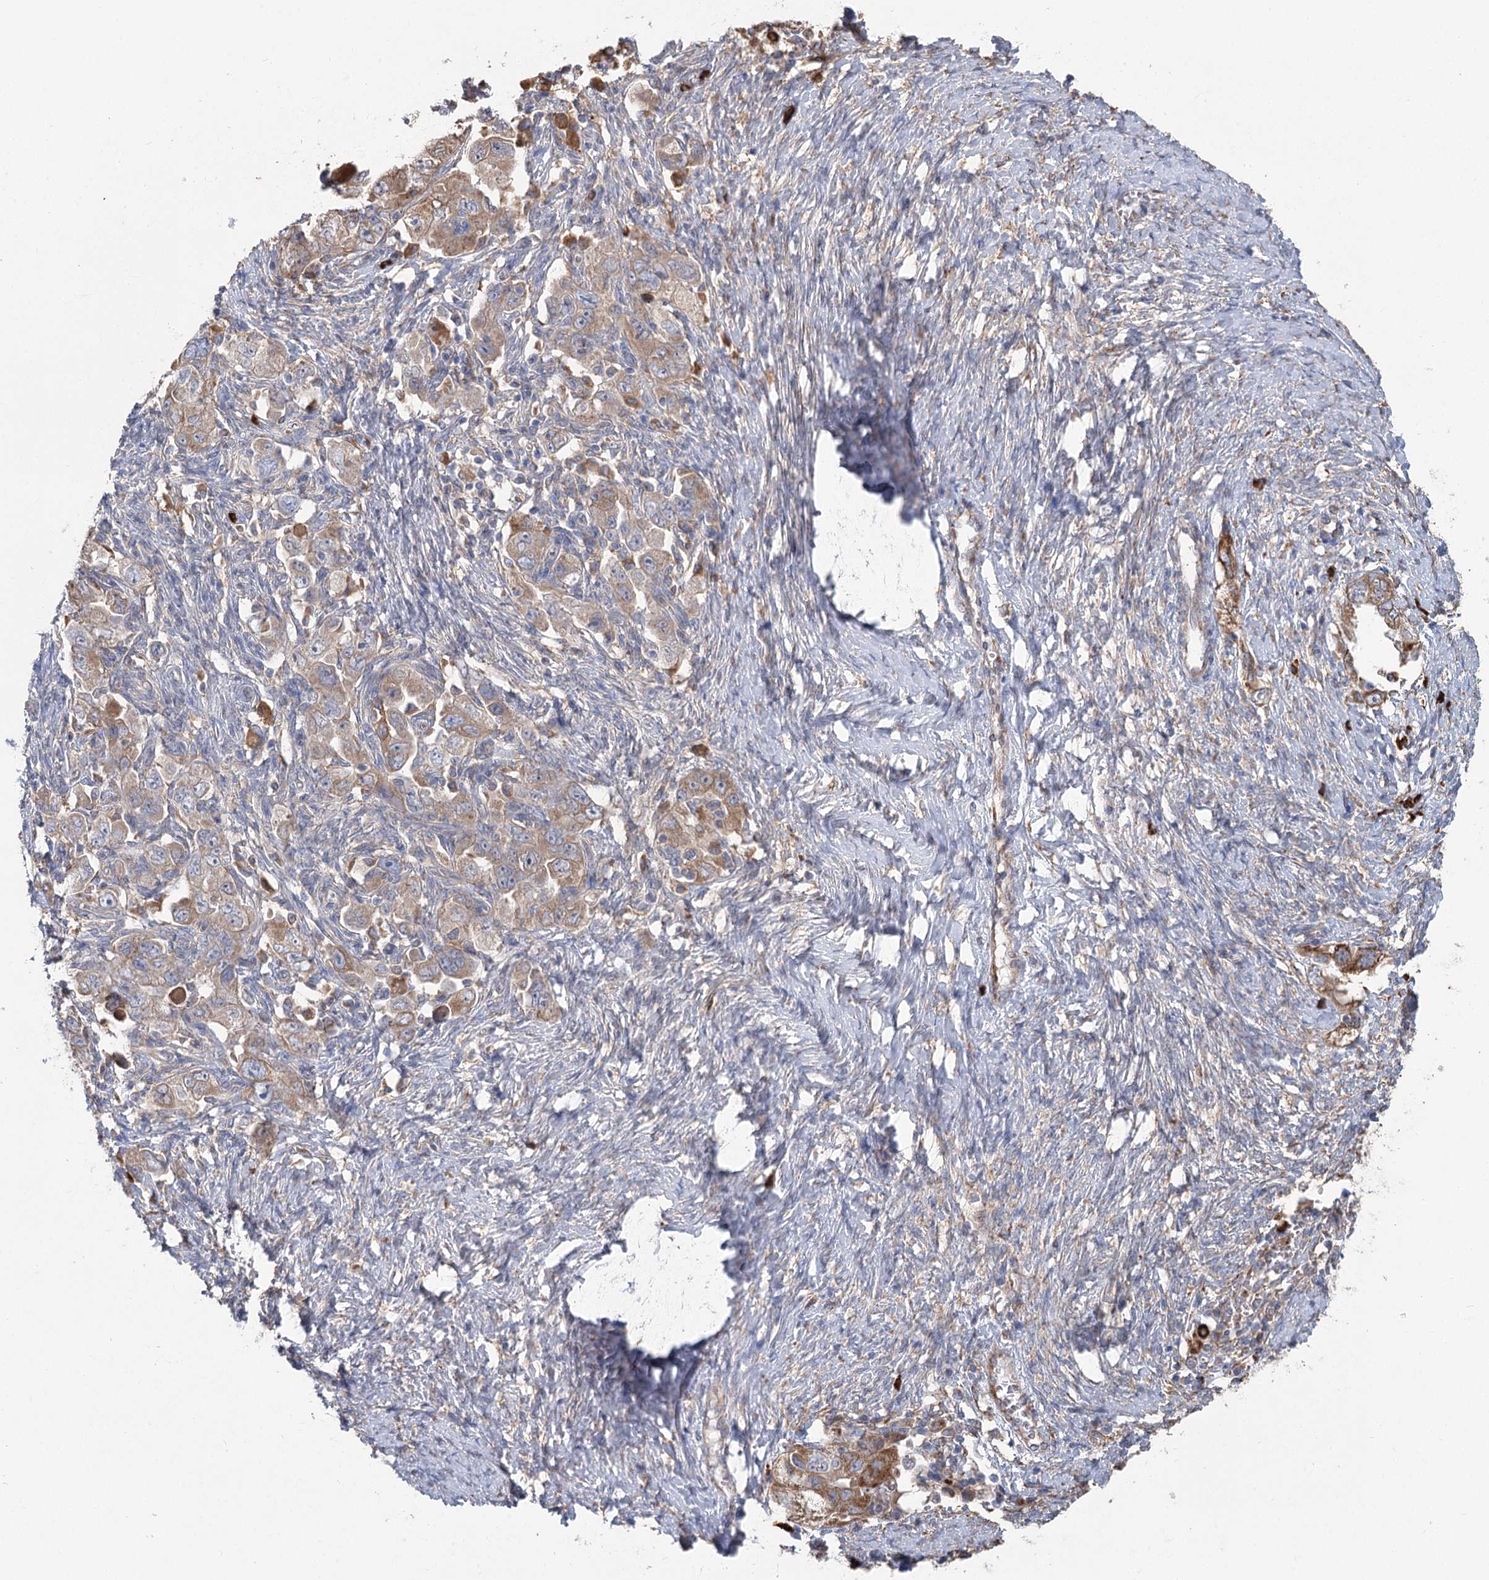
{"staining": {"intensity": "moderate", "quantity": "25%-75%", "location": "cytoplasmic/membranous"}, "tissue": "ovarian cancer", "cell_type": "Tumor cells", "image_type": "cancer", "snomed": [{"axis": "morphology", "description": "Carcinoma, NOS"}, {"axis": "morphology", "description": "Cystadenocarcinoma, serous, NOS"}, {"axis": "topography", "description": "Ovary"}], "caption": "Ovarian cancer tissue shows moderate cytoplasmic/membranous positivity in about 25%-75% of tumor cells", "gene": "METTL24", "patient": {"sex": "female", "age": 69}}